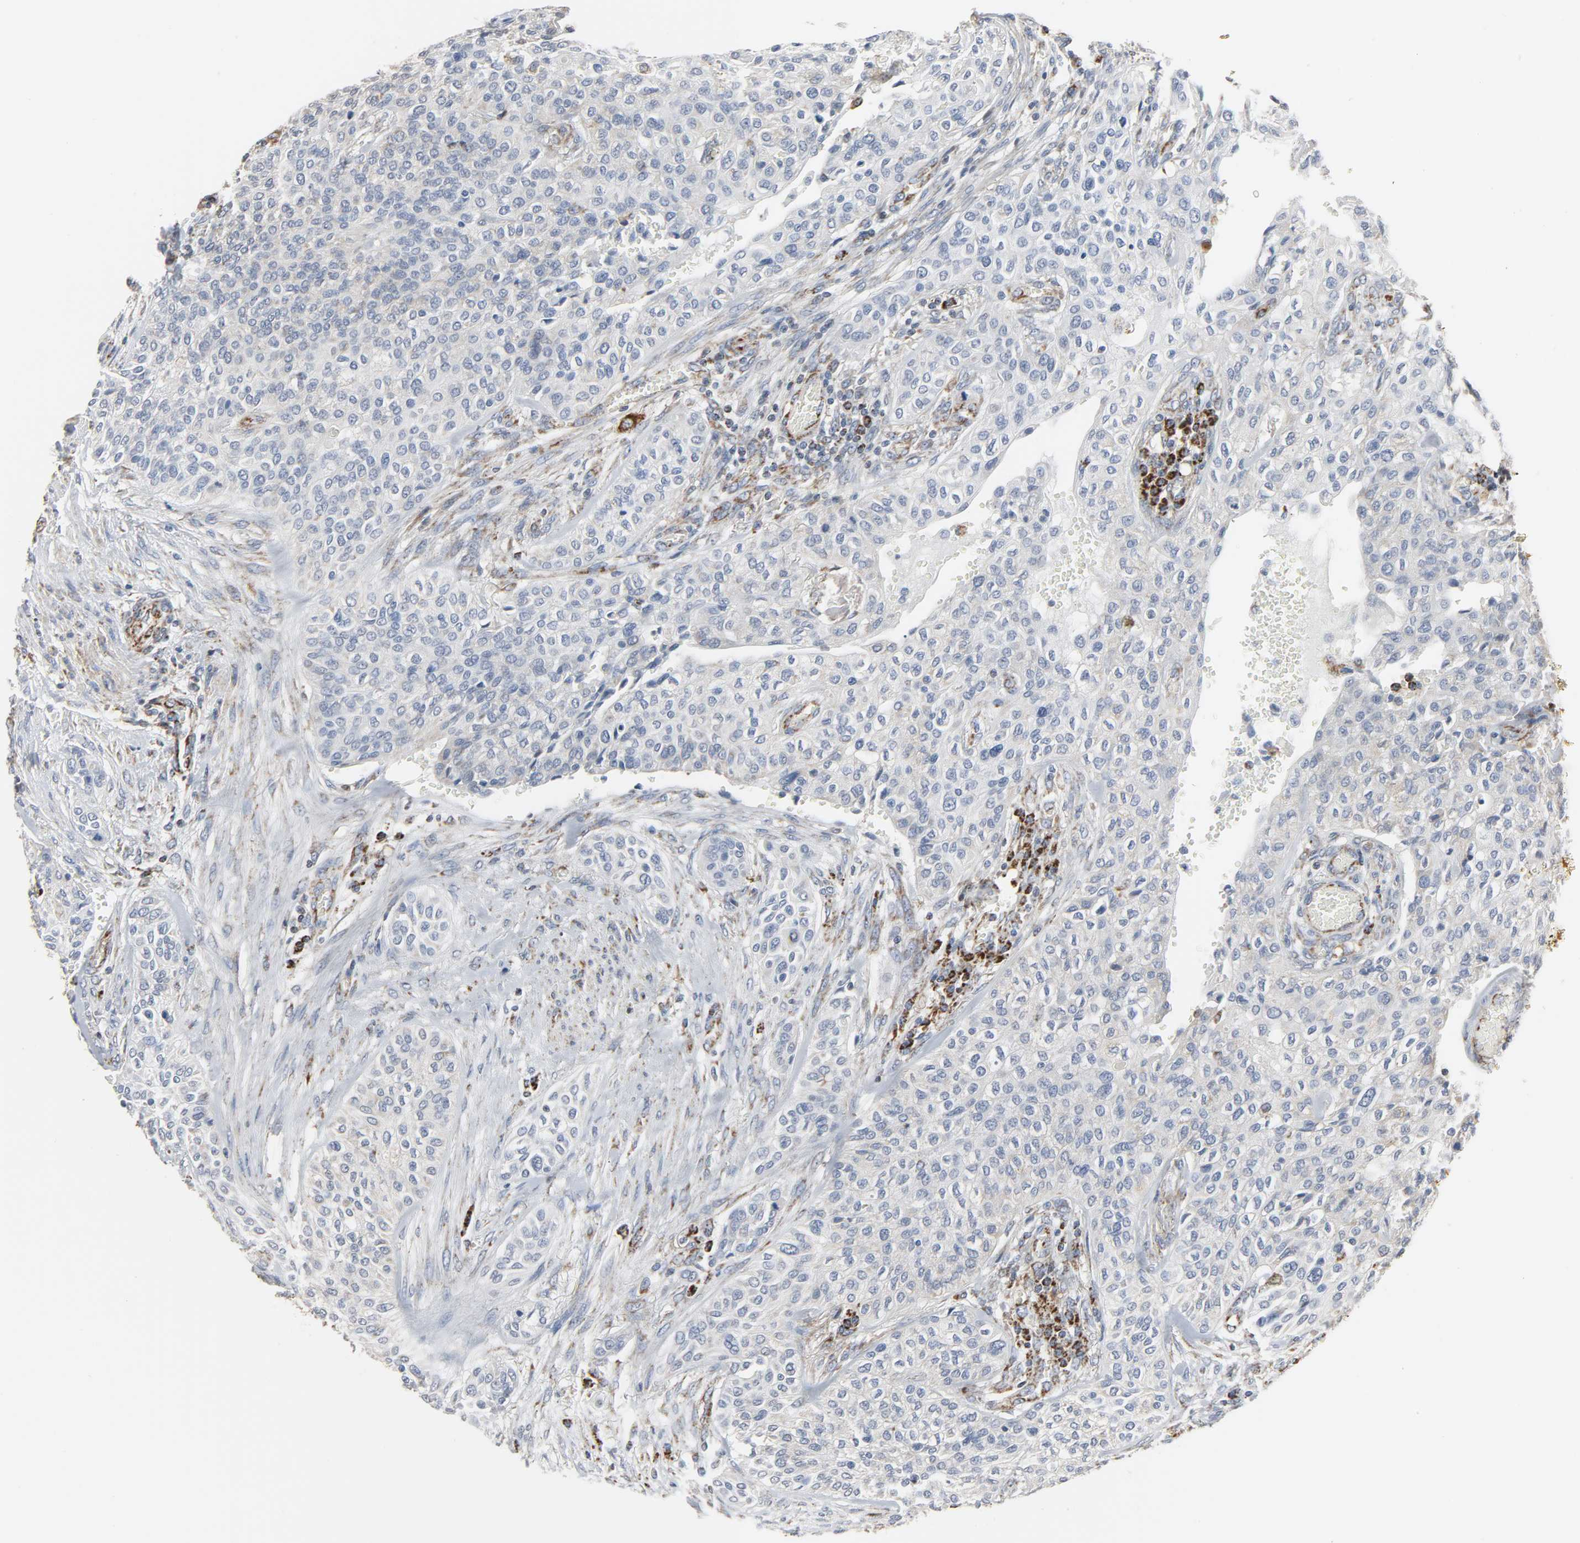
{"staining": {"intensity": "weak", "quantity": "<25%", "location": "cytoplasmic/membranous"}, "tissue": "urothelial cancer", "cell_type": "Tumor cells", "image_type": "cancer", "snomed": [{"axis": "morphology", "description": "Urothelial carcinoma, High grade"}, {"axis": "topography", "description": "Urinary bladder"}], "caption": "The image displays no significant staining in tumor cells of urothelial carcinoma (high-grade).", "gene": "ACAT1", "patient": {"sex": "male", "age": 74}}